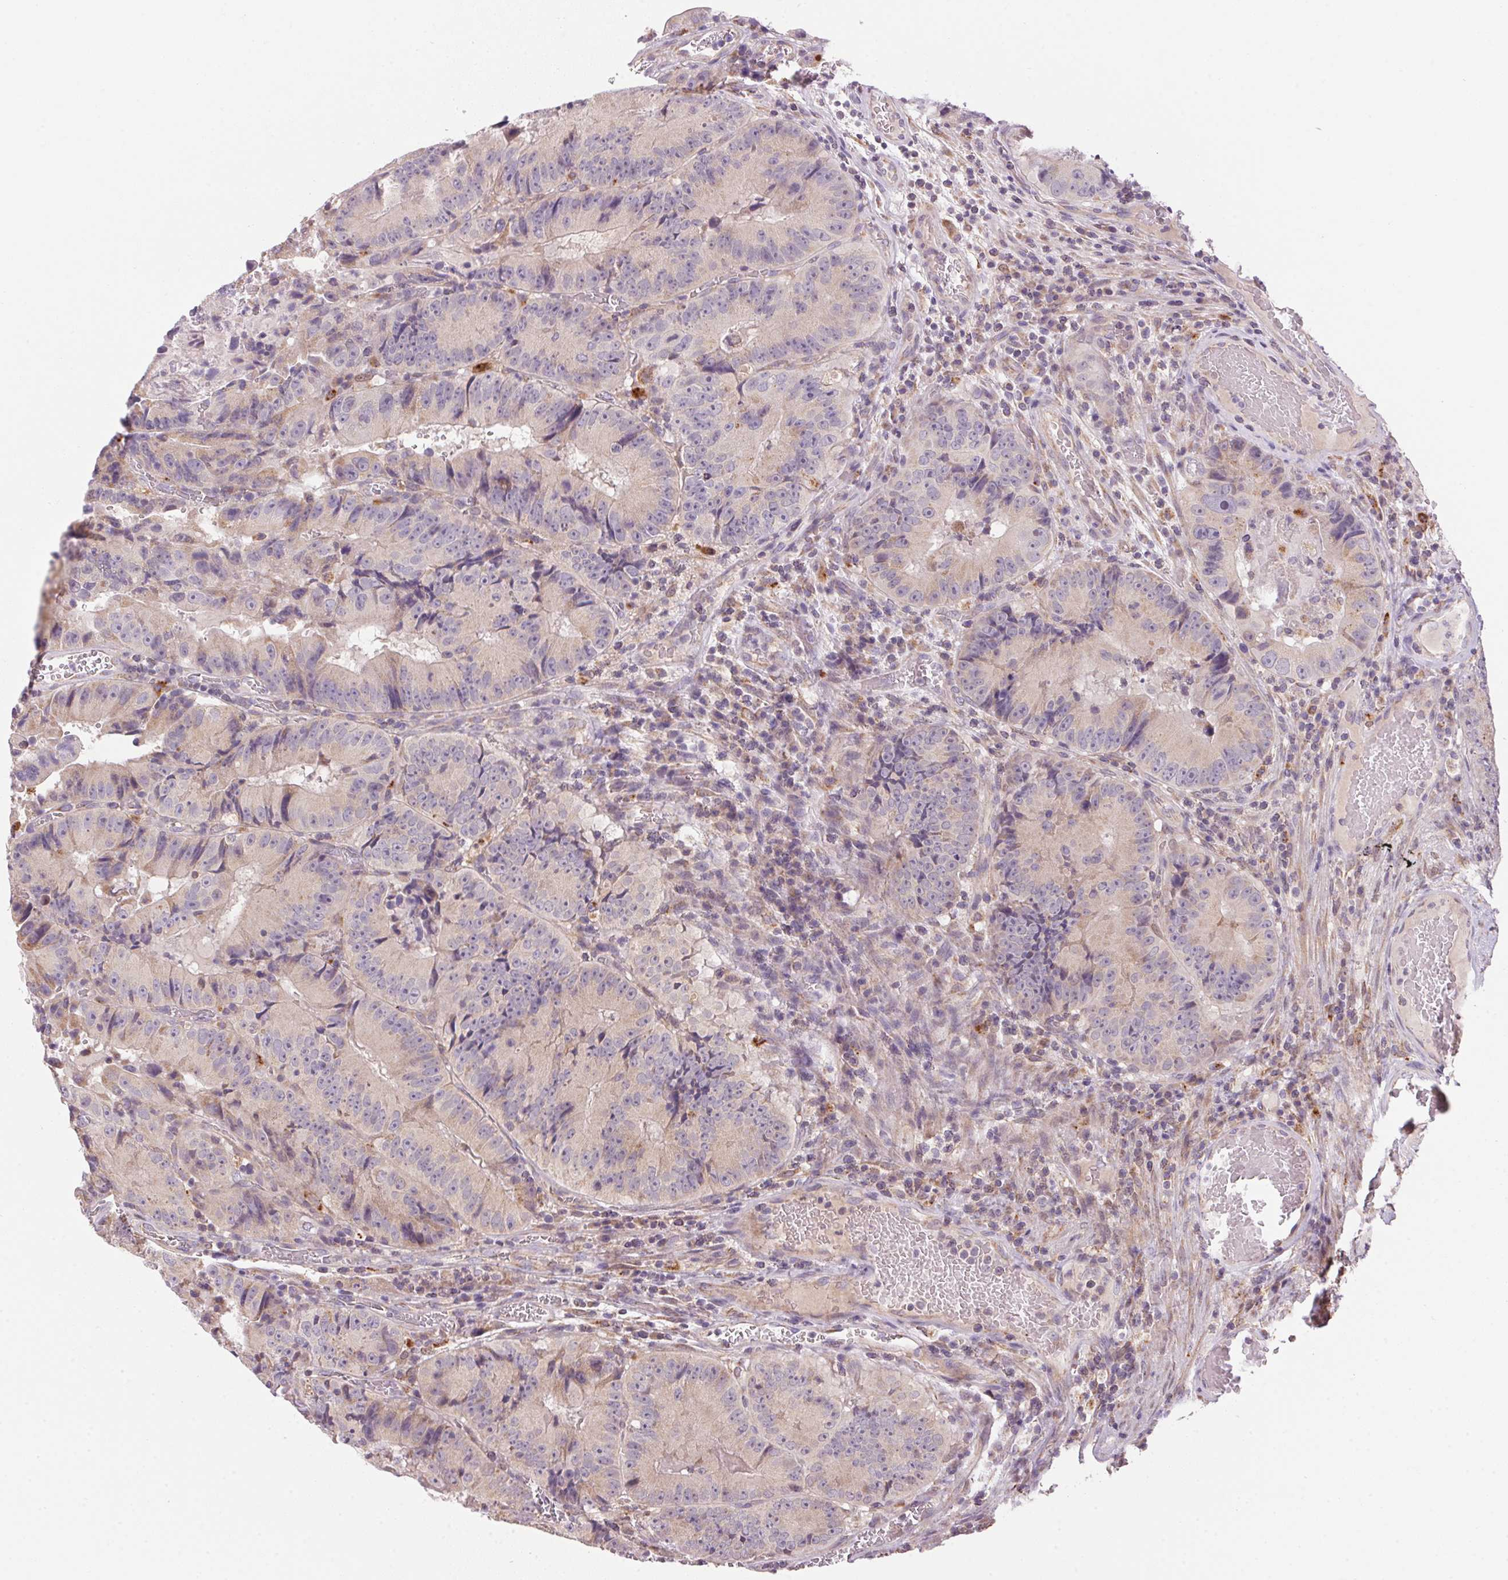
{"staining": {"intensity": "negative", "quantity": "none", "location": "none"}, "tissue": "colorectal cancer", "cell_type": "Tumor cells", "image_type": "cancer", "snomed": [{"axis": "morphology", "description": "Adenocarcinoma, NOS"}, {"axis": "topography", "description": "Colon"}], "caption": "Tumor cells show no significant staining in colorectal adenocarcinoma.", "gene": "ADH5", "patient": {"sex": "female", "age": 86}}